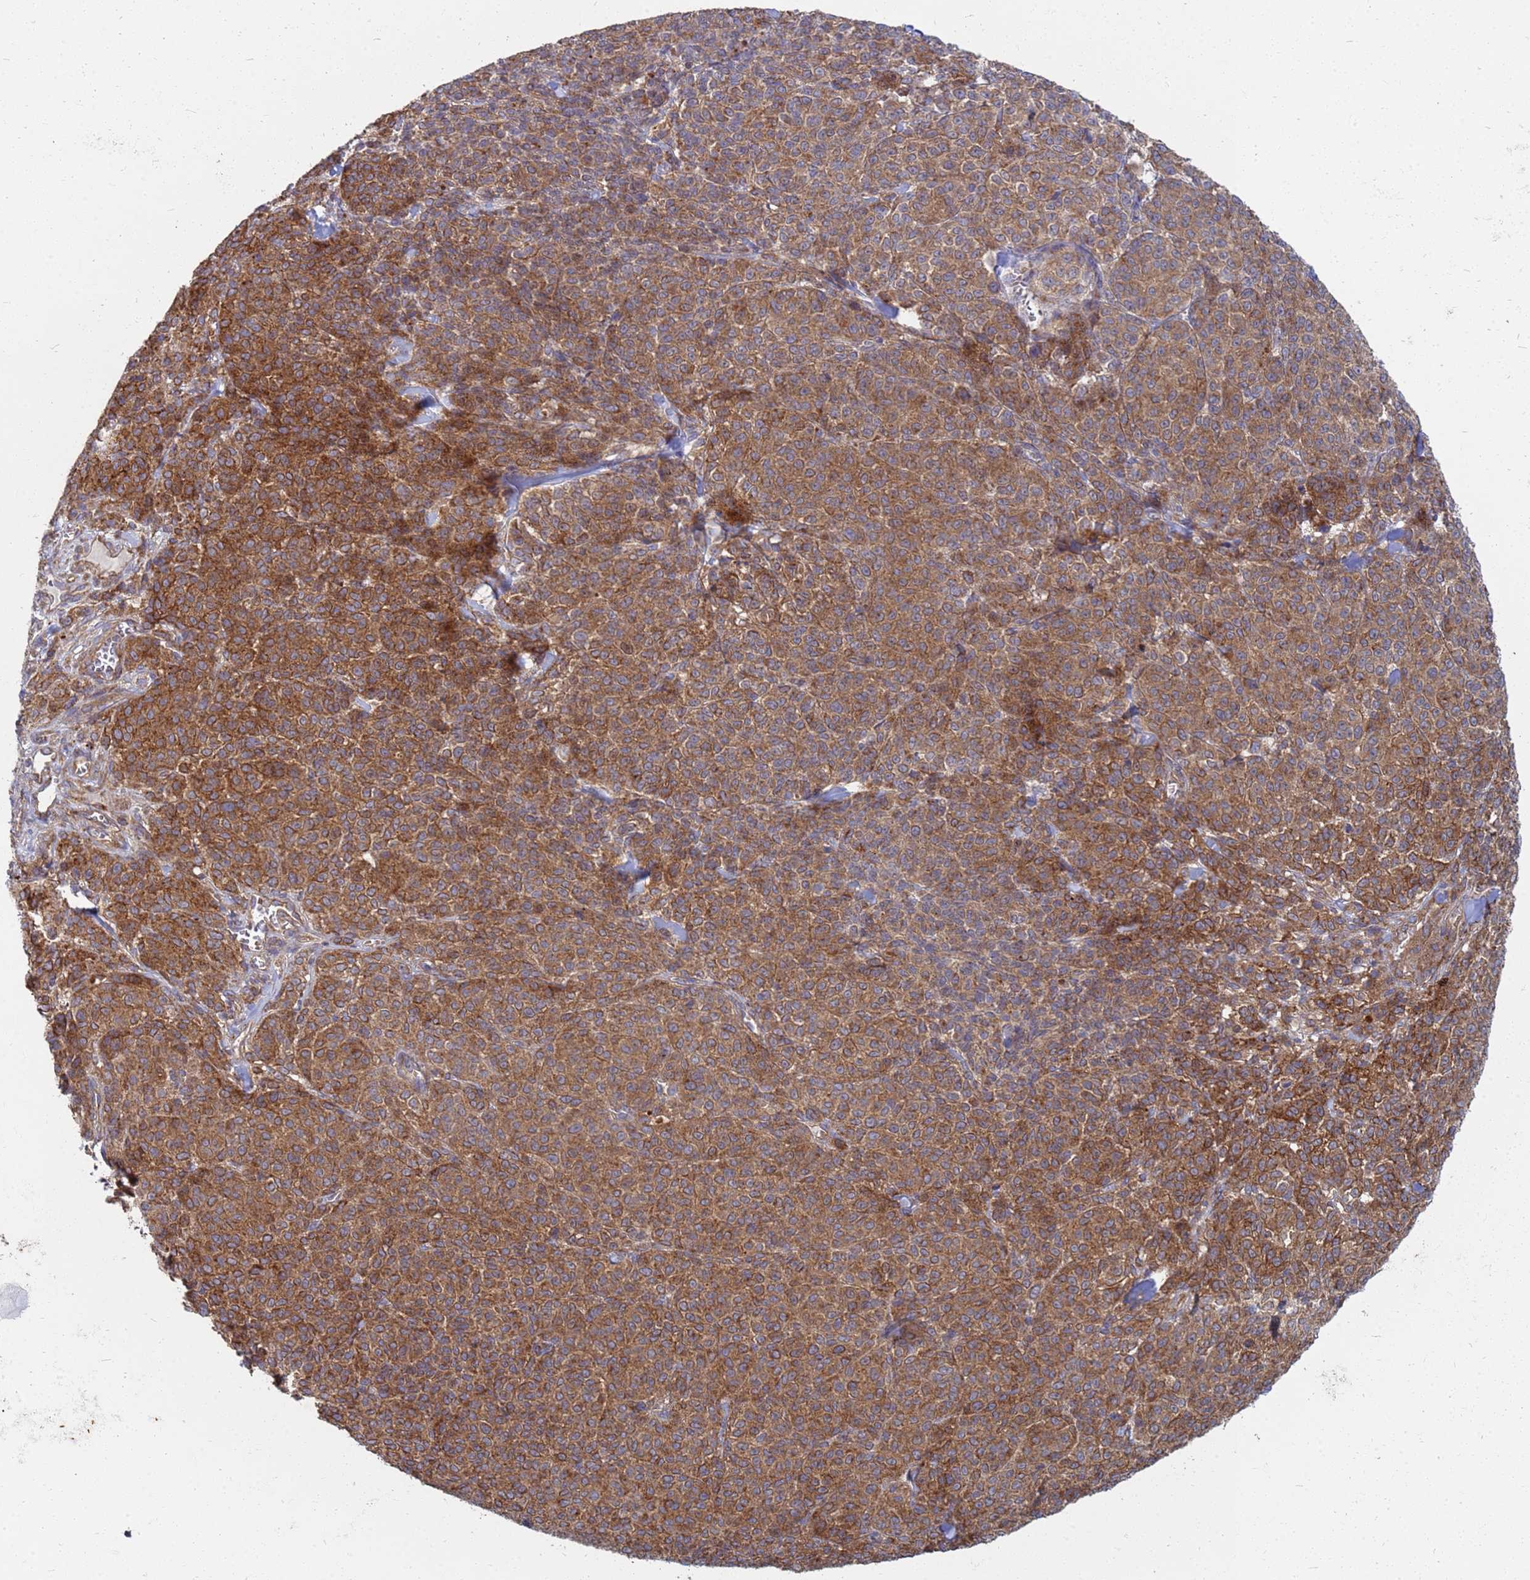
{"staining": {"intensity": "moderate", "quantity": ">75%", "location": "cytoplasmic/membranous"}, "tissue": "melanoma", "cell_type": "Tumor cells", "image_type": "cancer", "snomed": [{"axis": "morphology", "description": "Normal tissue, NOS"}, {"axis": "morphology", "description": "Malignant melanoma, NOS"}, {"axis": "topography", "description": "Skin"}], "caption": "DAB (3,3'-diaminobenzidine) immunohistochemical staining of human melanoma demonstrates moderate cytoplasmic/membranous protein staining in about >75% of tumor cells. The staining was performed using DAB to visualize the protein expression in brown, while the nuclei were stained in blue with hematoxylin (Magnification: 20x).", "gene": "CDC34", "patient": {"sex": "female", "age": 34}}